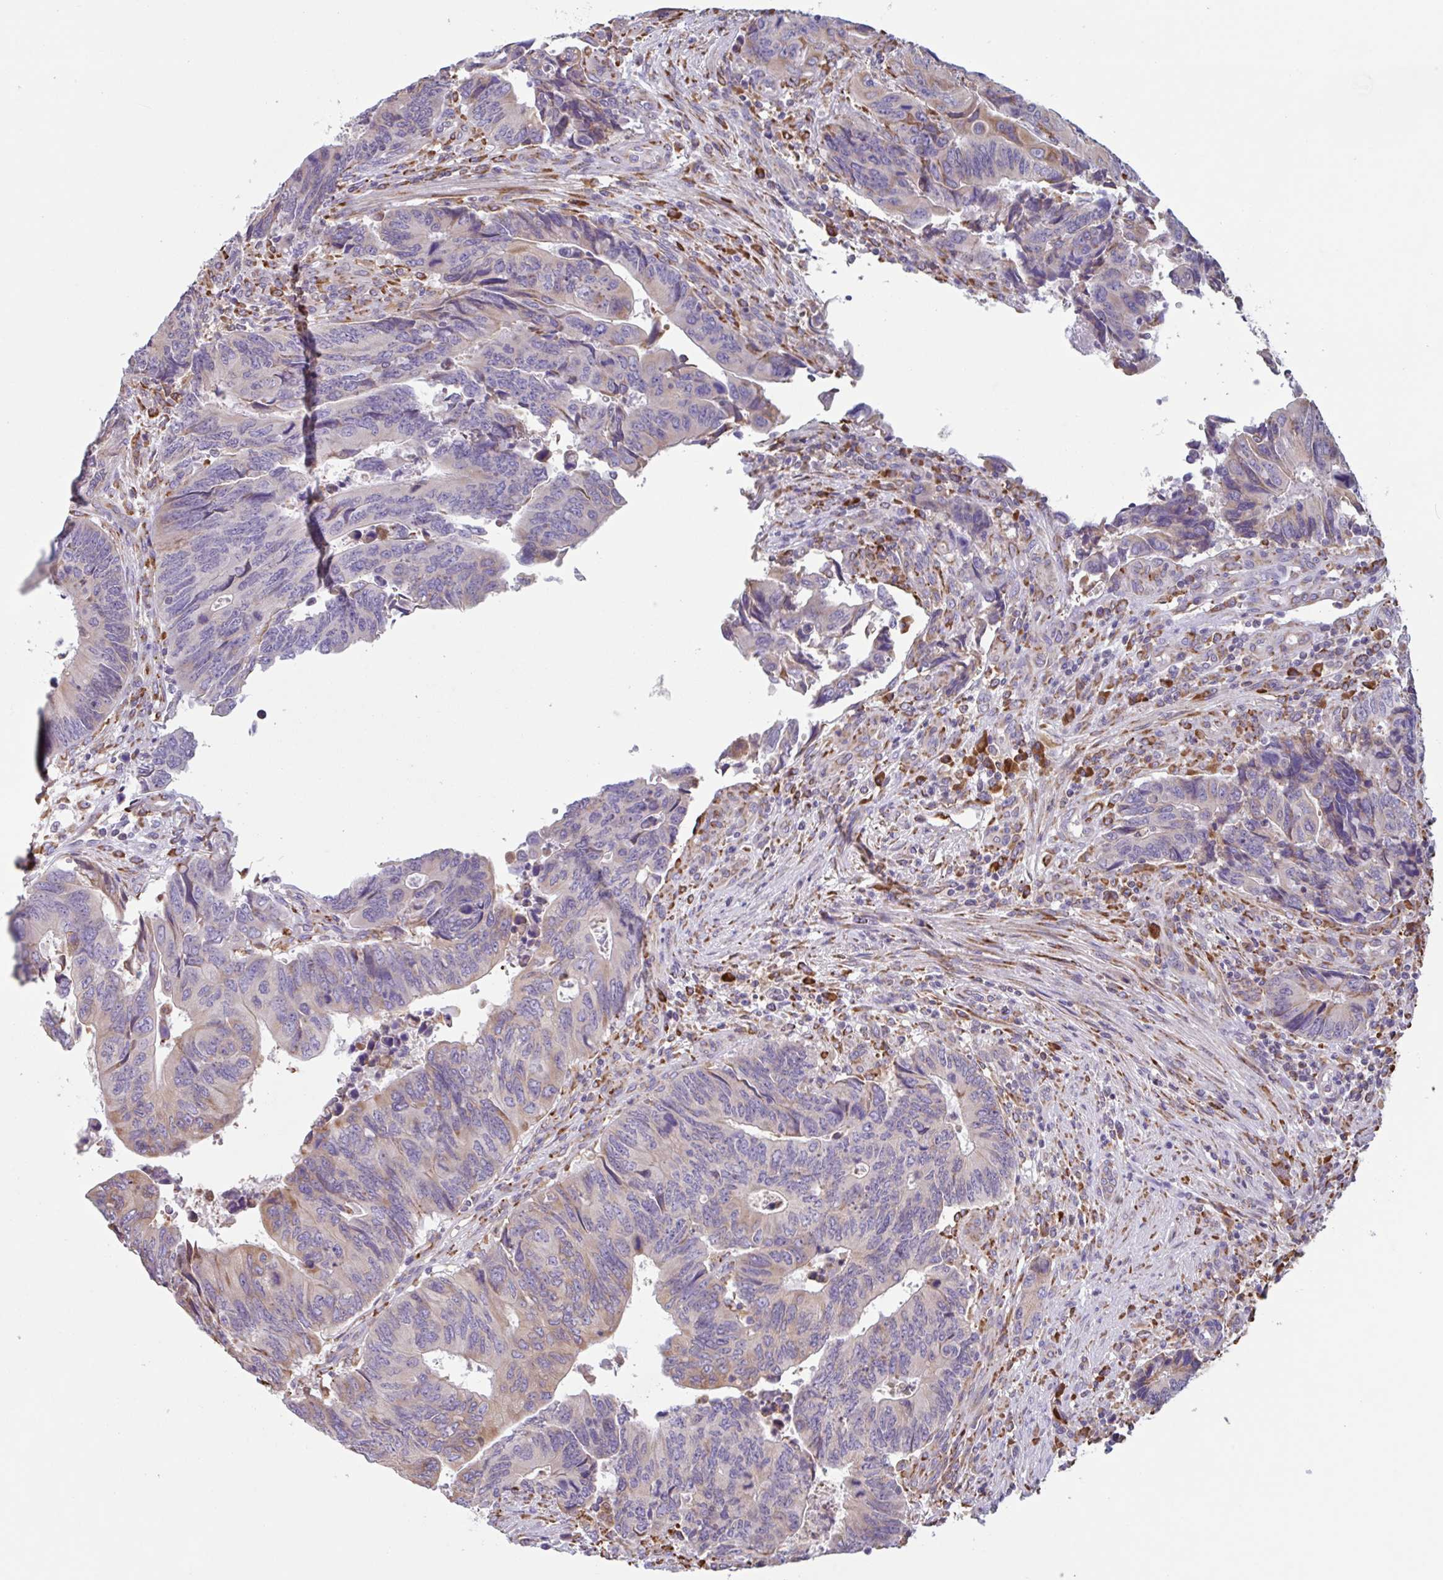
{"staining": {"intensity": "negative", "quantity": "none", "location": "none"}, "tissue": "colorectal cancer", "cell_type": "Tumor cells", "image_type": "cancer", "snomed": [{"axis": "morphology", "description": "Adenocarcinoma, NOS"}, {"axis": "topography", "description": "Colon"}], "caption": "Immunohistochemical staining of human colorectal adenocarcinoma exhibits no significant positivity in tumor cells.", "gene": "DOK4", "patient": {"sex": "male", "age": 87}}